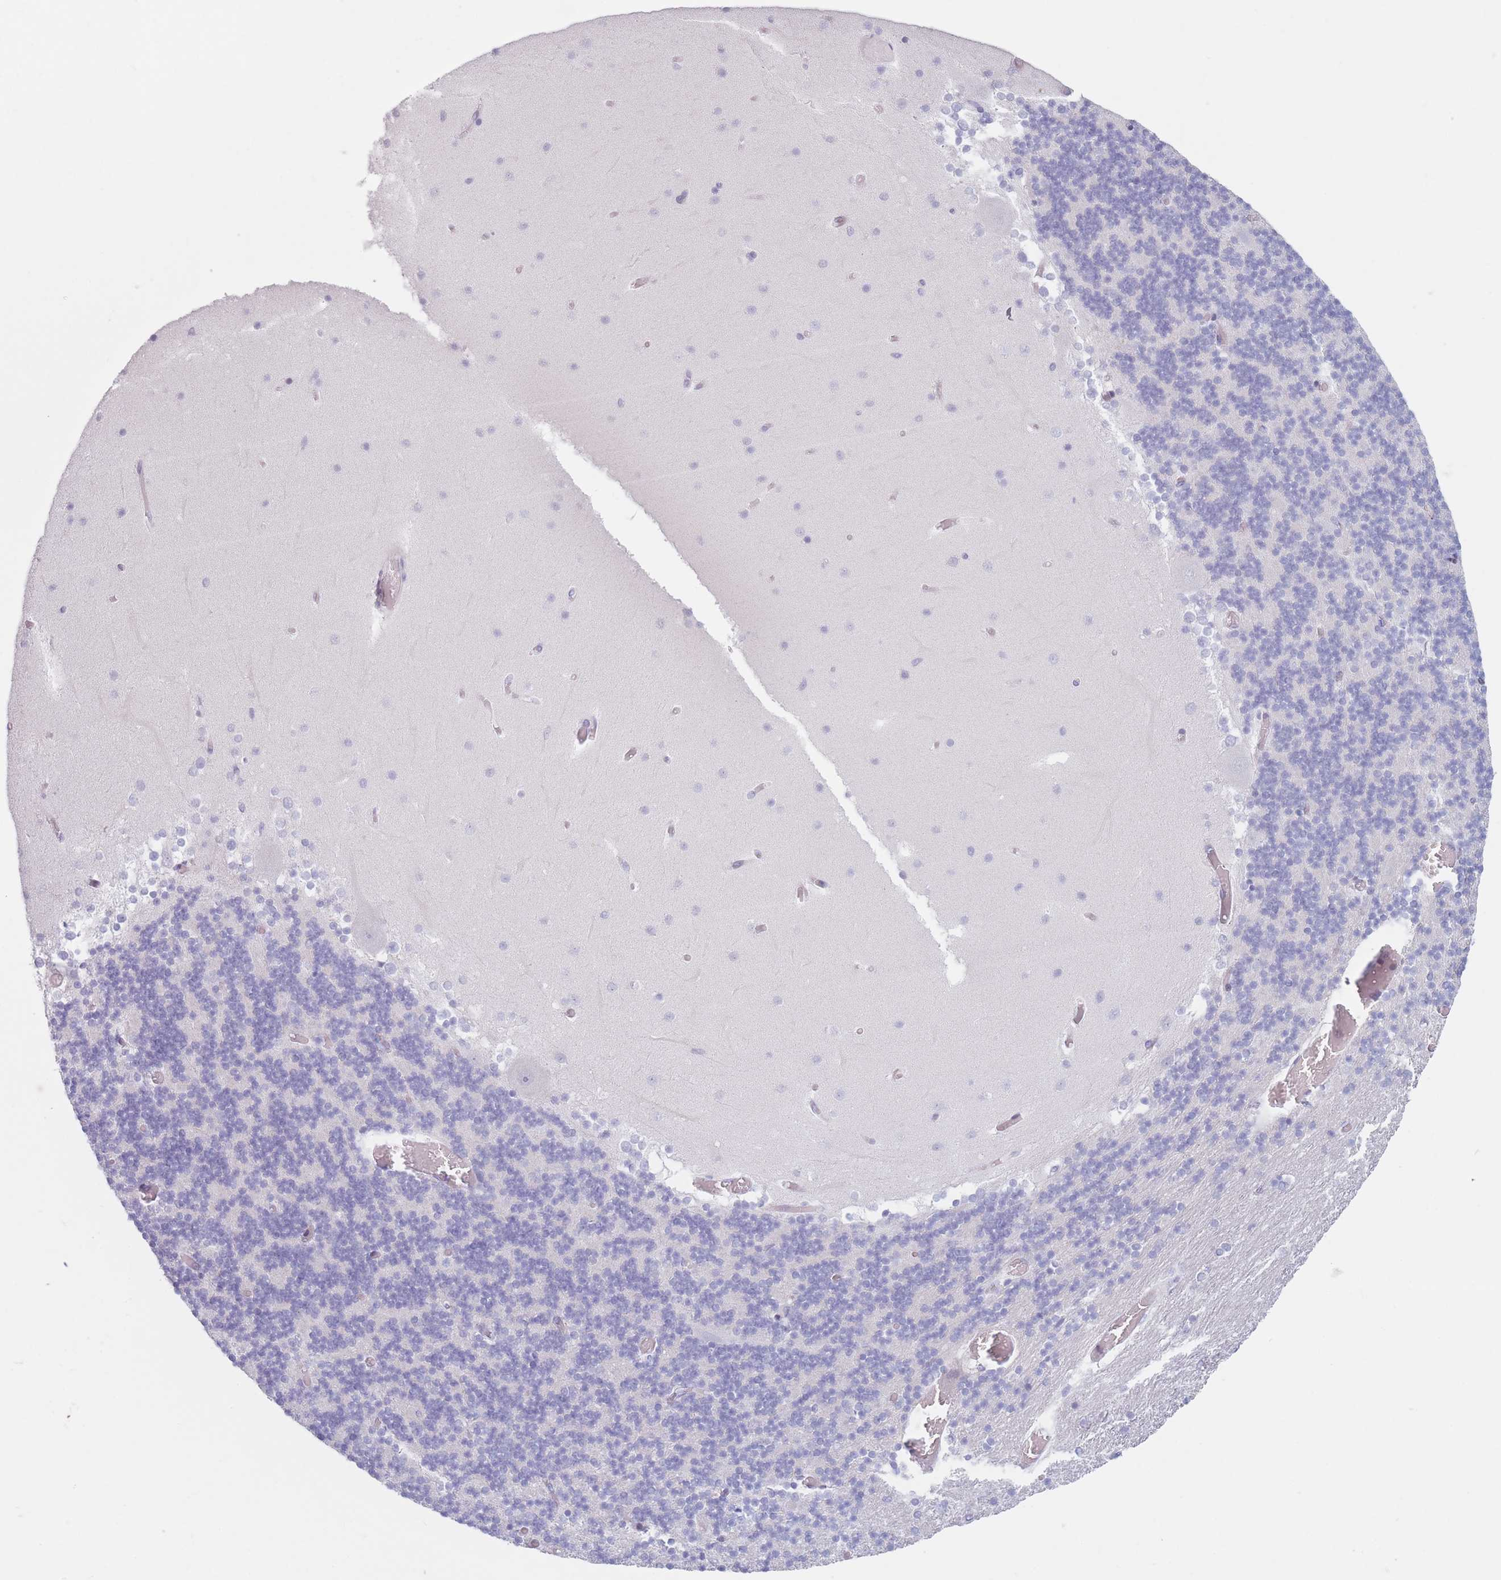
{"staining": {"intensity": "negative", "quantity": "none", "location": "none"}, "tissue": "cerebellum", "cell_type": "Cells in granular layer", "image_type": "normal", "snomed": [{"axis": "morphology", "description": "Normal tissue, NOS"}, {"axis": "topography", "description": "Cerebellum"}], "caption": "Cells in granular layer are negative for protein expression in benign human cerebellum. (DAB (3,3'-diaminobenzidine) immunohistochemistry, high magnification).", "gene": "PLEKHG2", "patient": {"sex": "female", "age": 28}}